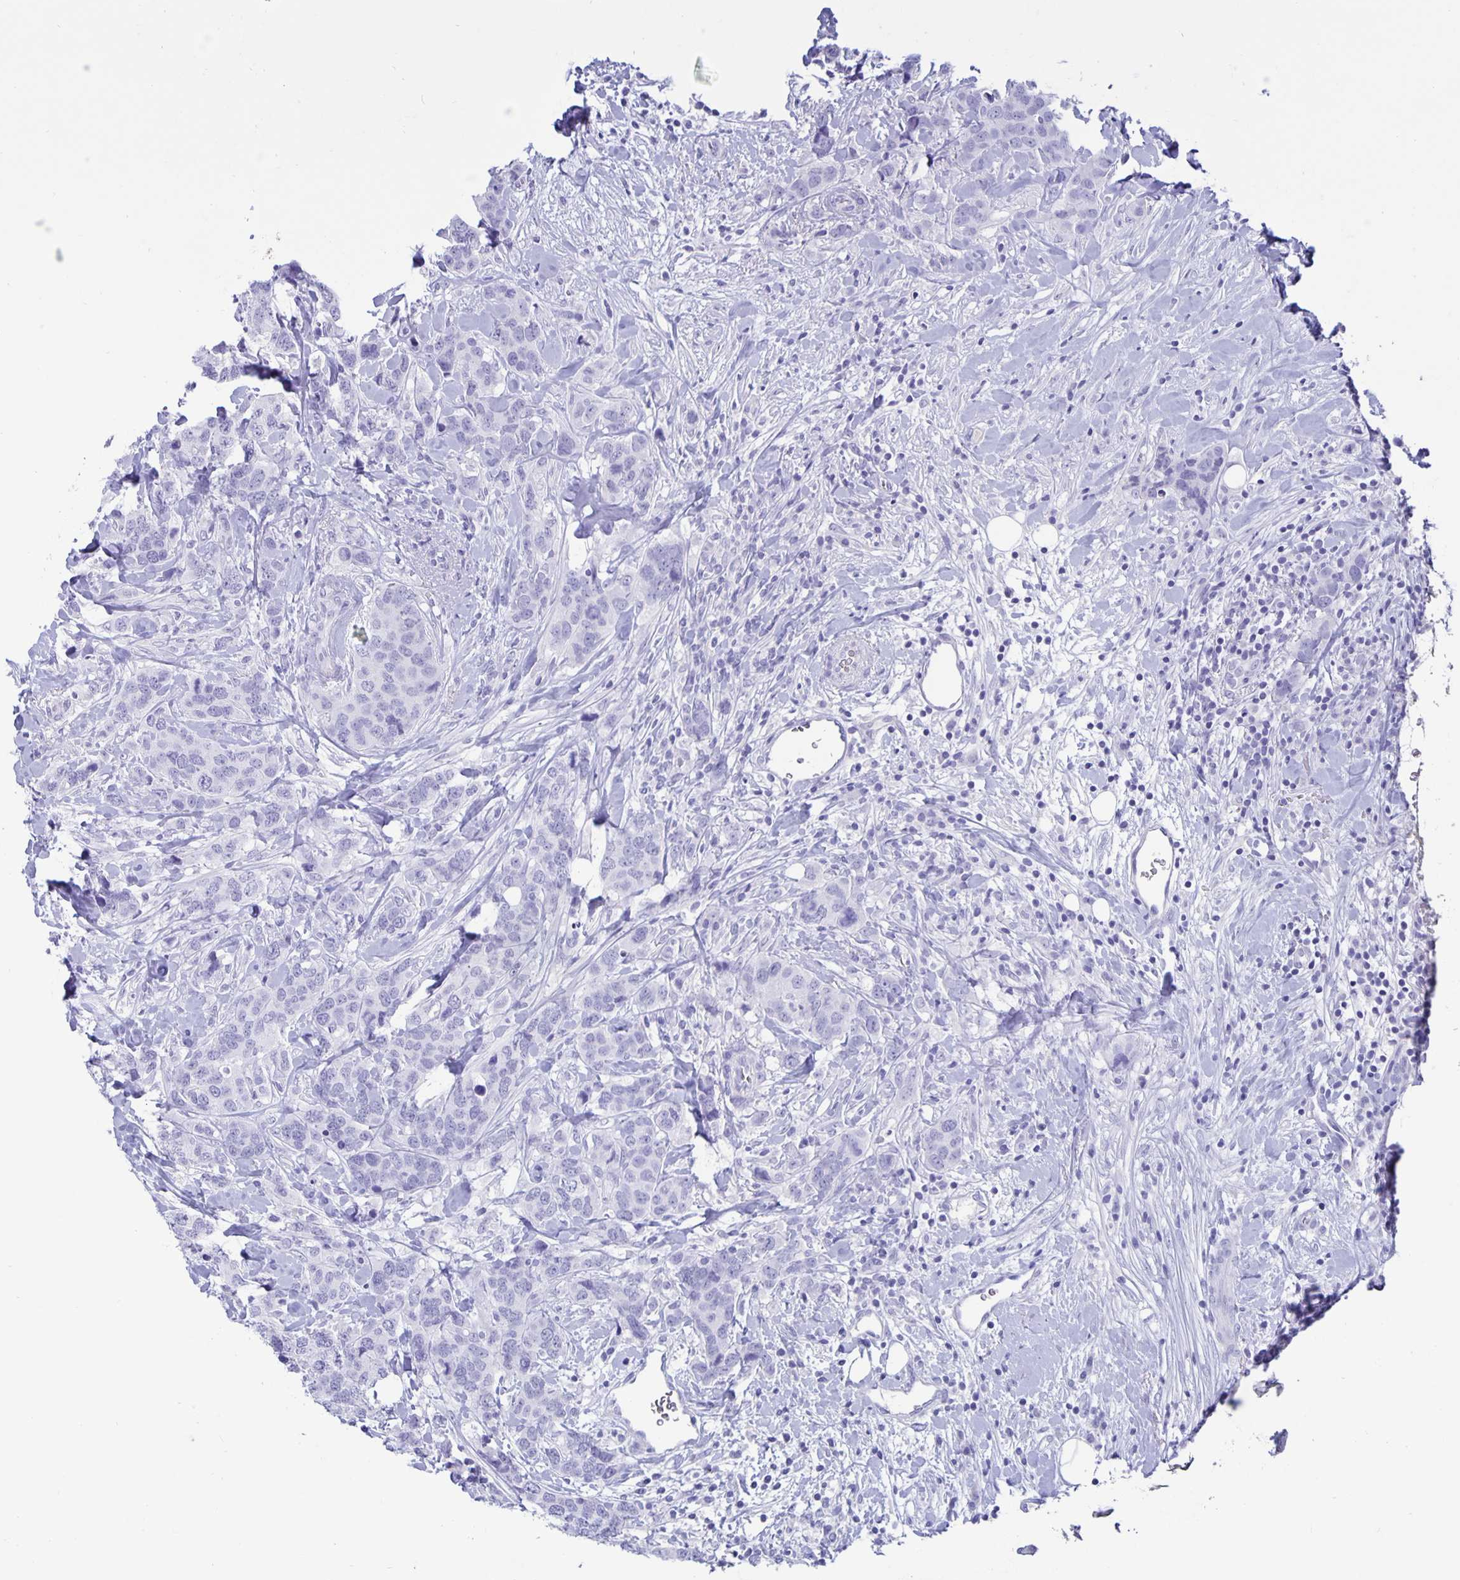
{"staining": {"intensity": "negative", "quantity": "none", "location": "none"}, "tissue": "breast cancer", "cell_type": "Tumor cells", "image_type": "cancer", "snomed": [{"axis": "morphology", "description": "Lobular carcinoma"}, {"axis": "topography", "description": "Breast"}], "caption": "The micrograph exhibits no staining of tumor cells in breast cancer.", "gene": "BPIFA3", "patient": {"sex": "female", "age": 59}}